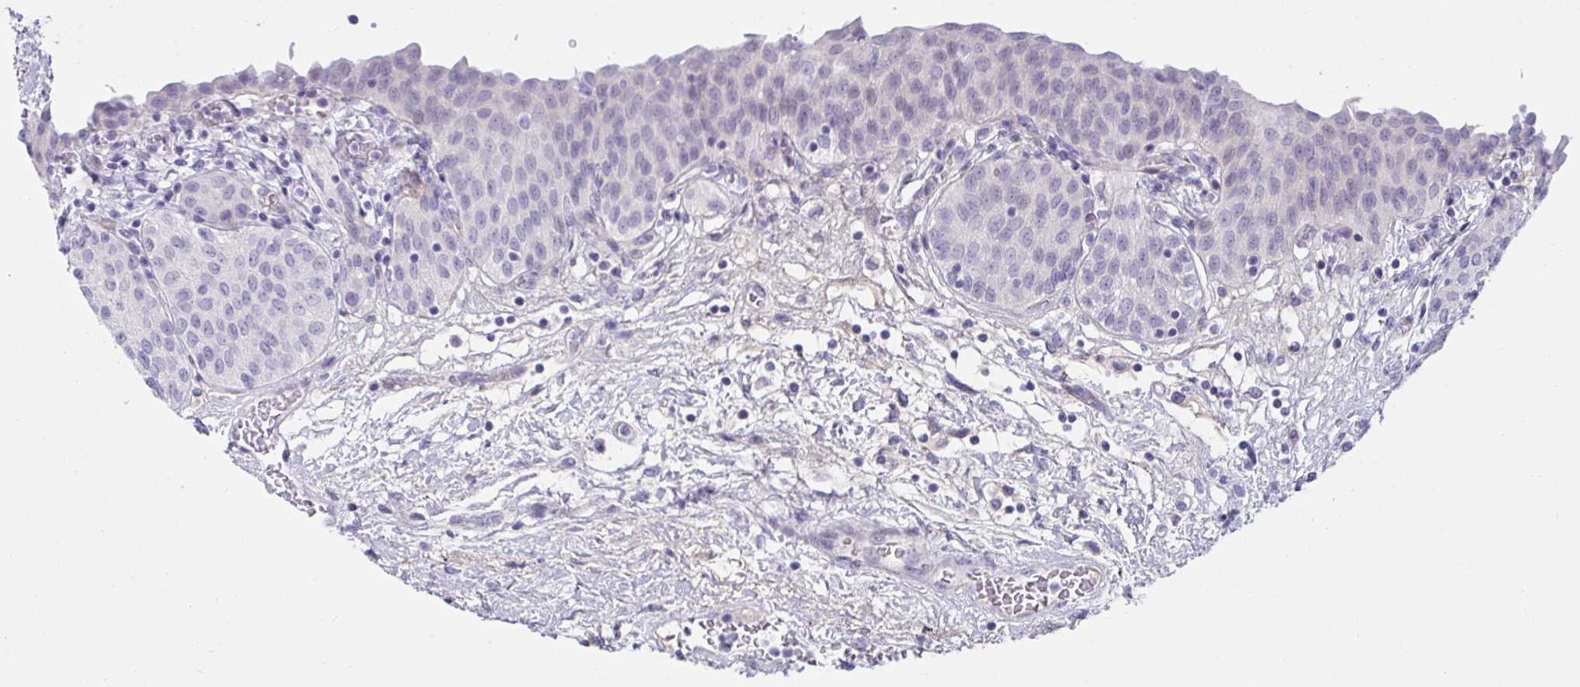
{"staining": {"intensity": "negative", "quantity": "none", "location": "none"}, "tissue": "urinary bladder", "cell_type": "Urothelial cells", "image_type": "normal", "snomed": [{"axis": "morphology", "description": "Normal tissue, NOS"}, {"axis": "topography", "description": "Urinary bladder"}], "caption": "Human urinary bladder stained for a protein using immunohistochemistry (IHC) shows no expression in urothelial cells.", "gene": "NPY", "patient": {"sex": "male", "age": 68}}